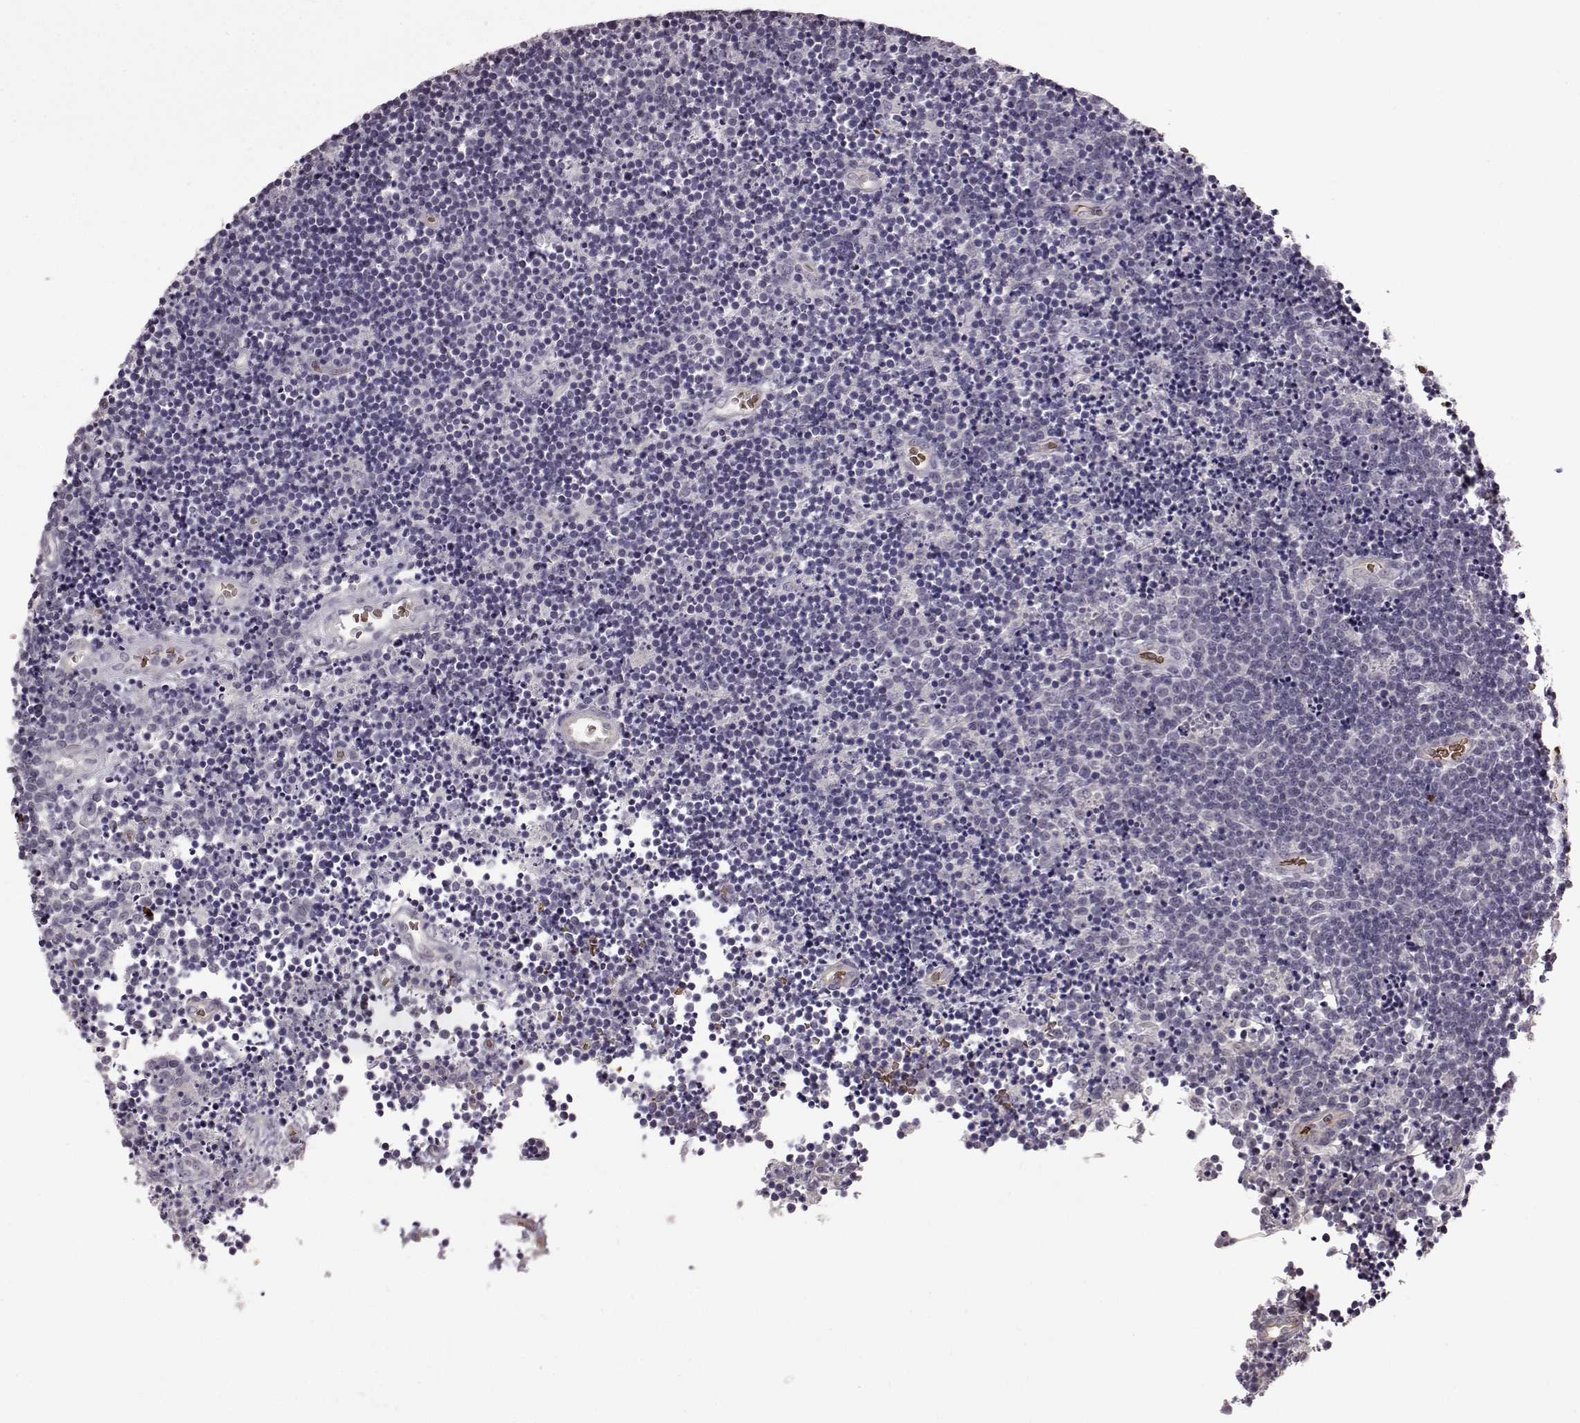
{"staining": {"intensity": "negative", "quantity": "none", "location": "none"}, "tissue": "lymphoma", "cell_type": "Tumor cells", "image_type": "cancer", "snomed": [{"axis": "morphology", "description": "Malignant lymphoma, non-Hodgkin's type, Low grade"}, {"axis": "topography", "description": "Brain"}], "caption": "Immunohistochemical staining of human malignant lymphoma, non-Hodgkin's type (low-grade) demonstrates no significant expression in tumor cells.", "gene": "PROP1", "patient": {"sex": "female", "age": 66}}